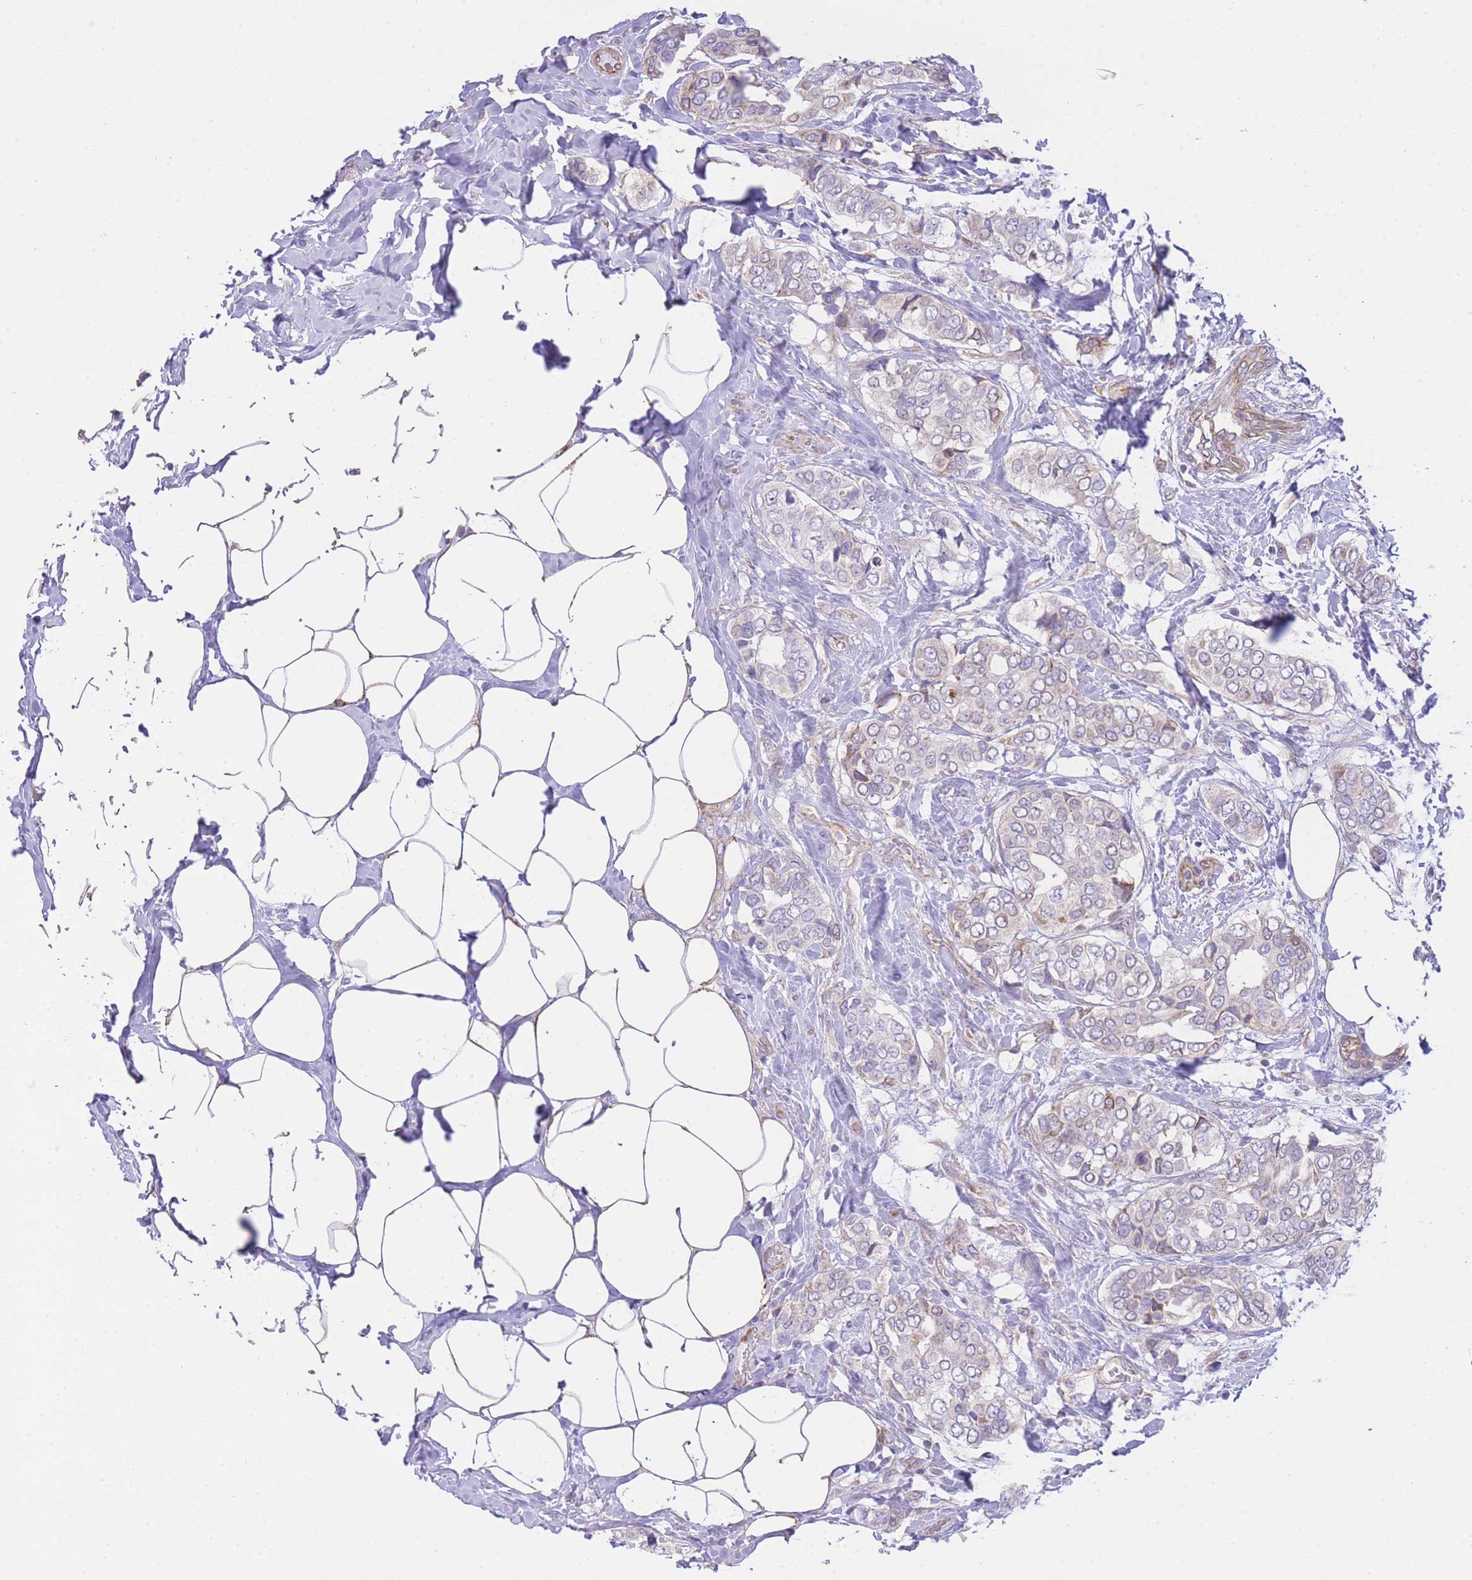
{"staining": {"intensity": "weak", "quantity": "25%-75%", "location": "cytoplasmic/membranous"}, "tissue": "breast cancer", "cell_type": "Tumor cells", "image_type": "cancer", "snomed": [{"axis": "morphology", "description": "Lobular carcinoma"}, {"axis": "topography", "description": "Breast"}], "caption": "About 25%-75% of tumor cells in lobular carcinoma (breast) demonstrate weak cytoplasmic/membranous protein staining as visualized by brown immunohistochemical staining.", "gene": "CTBP1", "patient": {"sex": "female", "age": 51}}